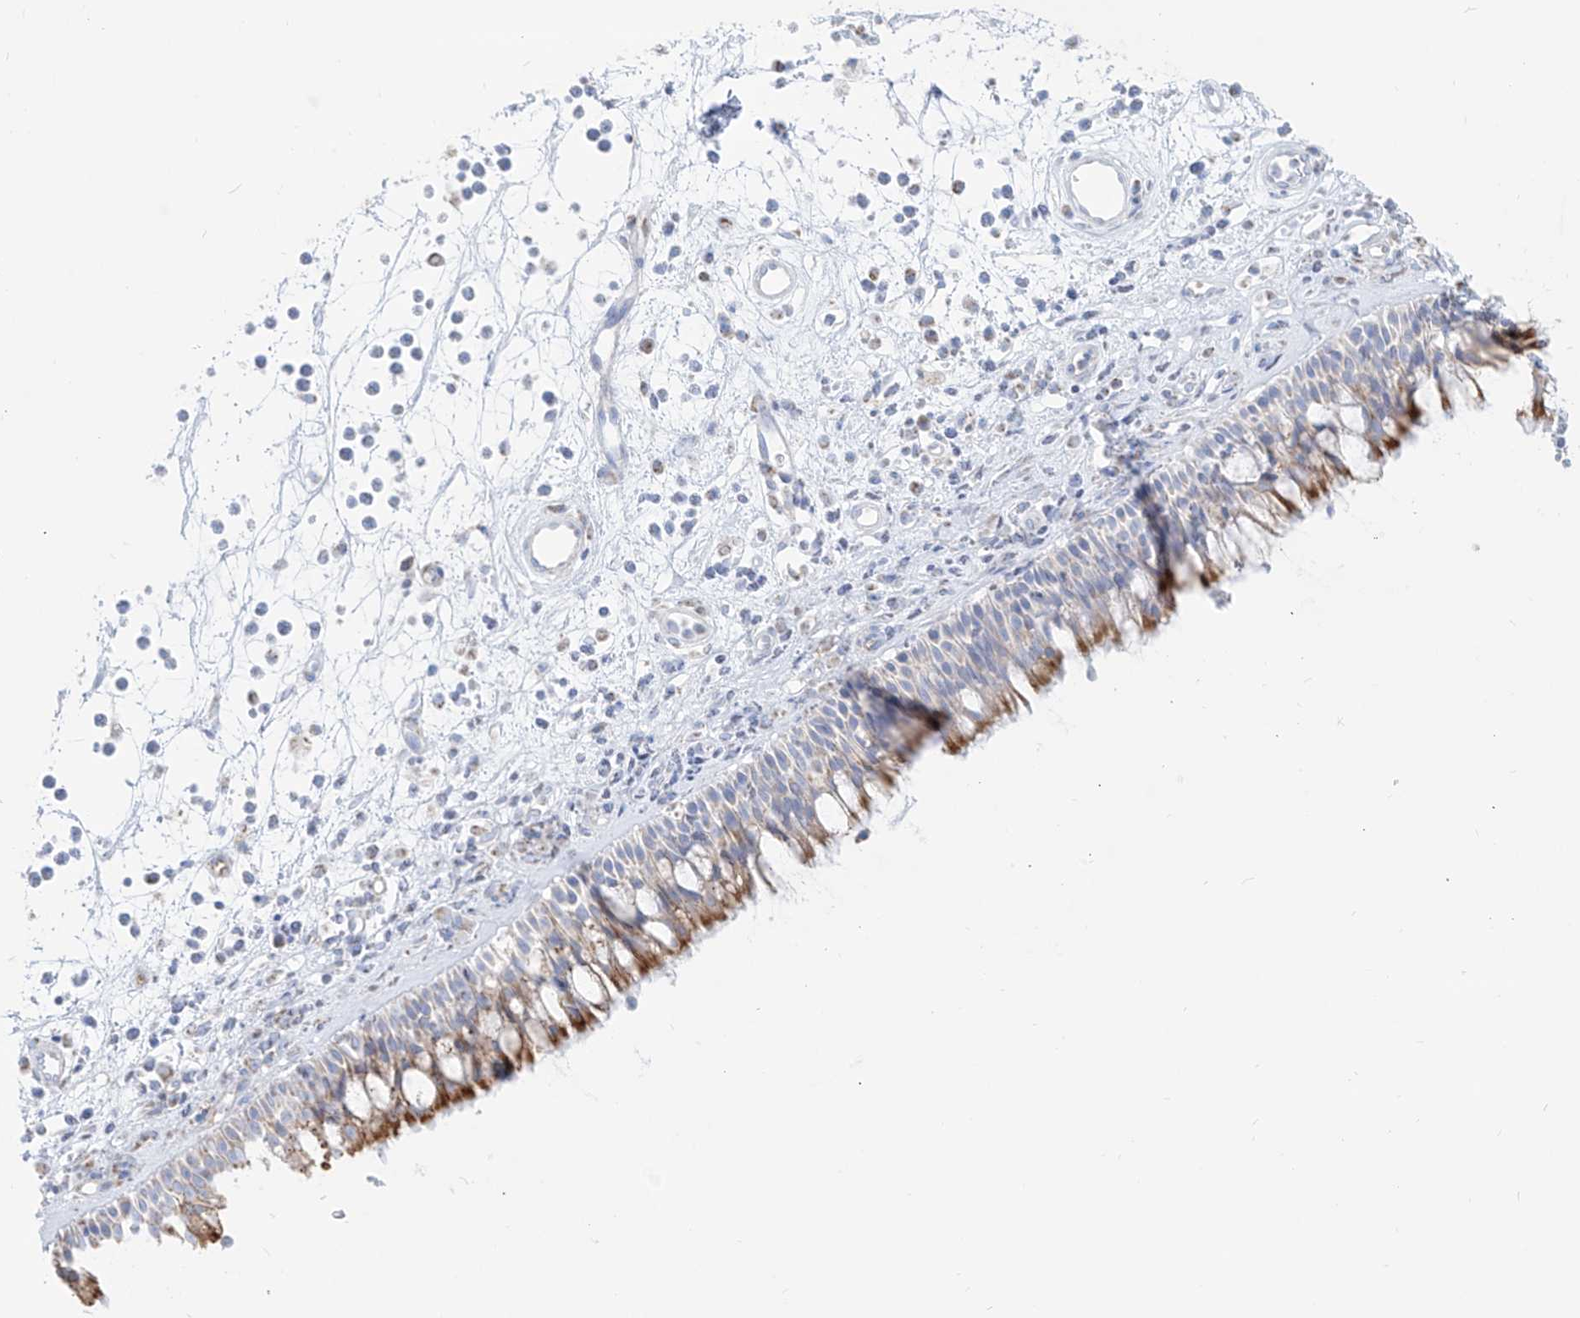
{"staining": {"intensity": "moderate", "quantity": "25%-75%", "location": "cytoplasmic/membranous"}, "tissue": "nasopharynx", "cell_type": "Respiratory epithelial cells", "image_type": "normal", "snomed": [{"axis": "morphology", "description": "Normal tissue, NOS"}, {"axis": "morphology", "description": "Inflammation, NOS"}, {"axis": "morphology", "description": "Malignant melanoma, Metastatic site"}, {"axis": "topography", "description": "Nasopharynx"}], "caption": "About 25%-75% of respiratory epithelial cells in unremarkable nasopharynx exhibit moderate cytoplasmic/membranous protein staining as visualized by brown immunohistochemical staining.", "gene": "SLC26A3", "patient": {"sex": "male", "age": 70}}